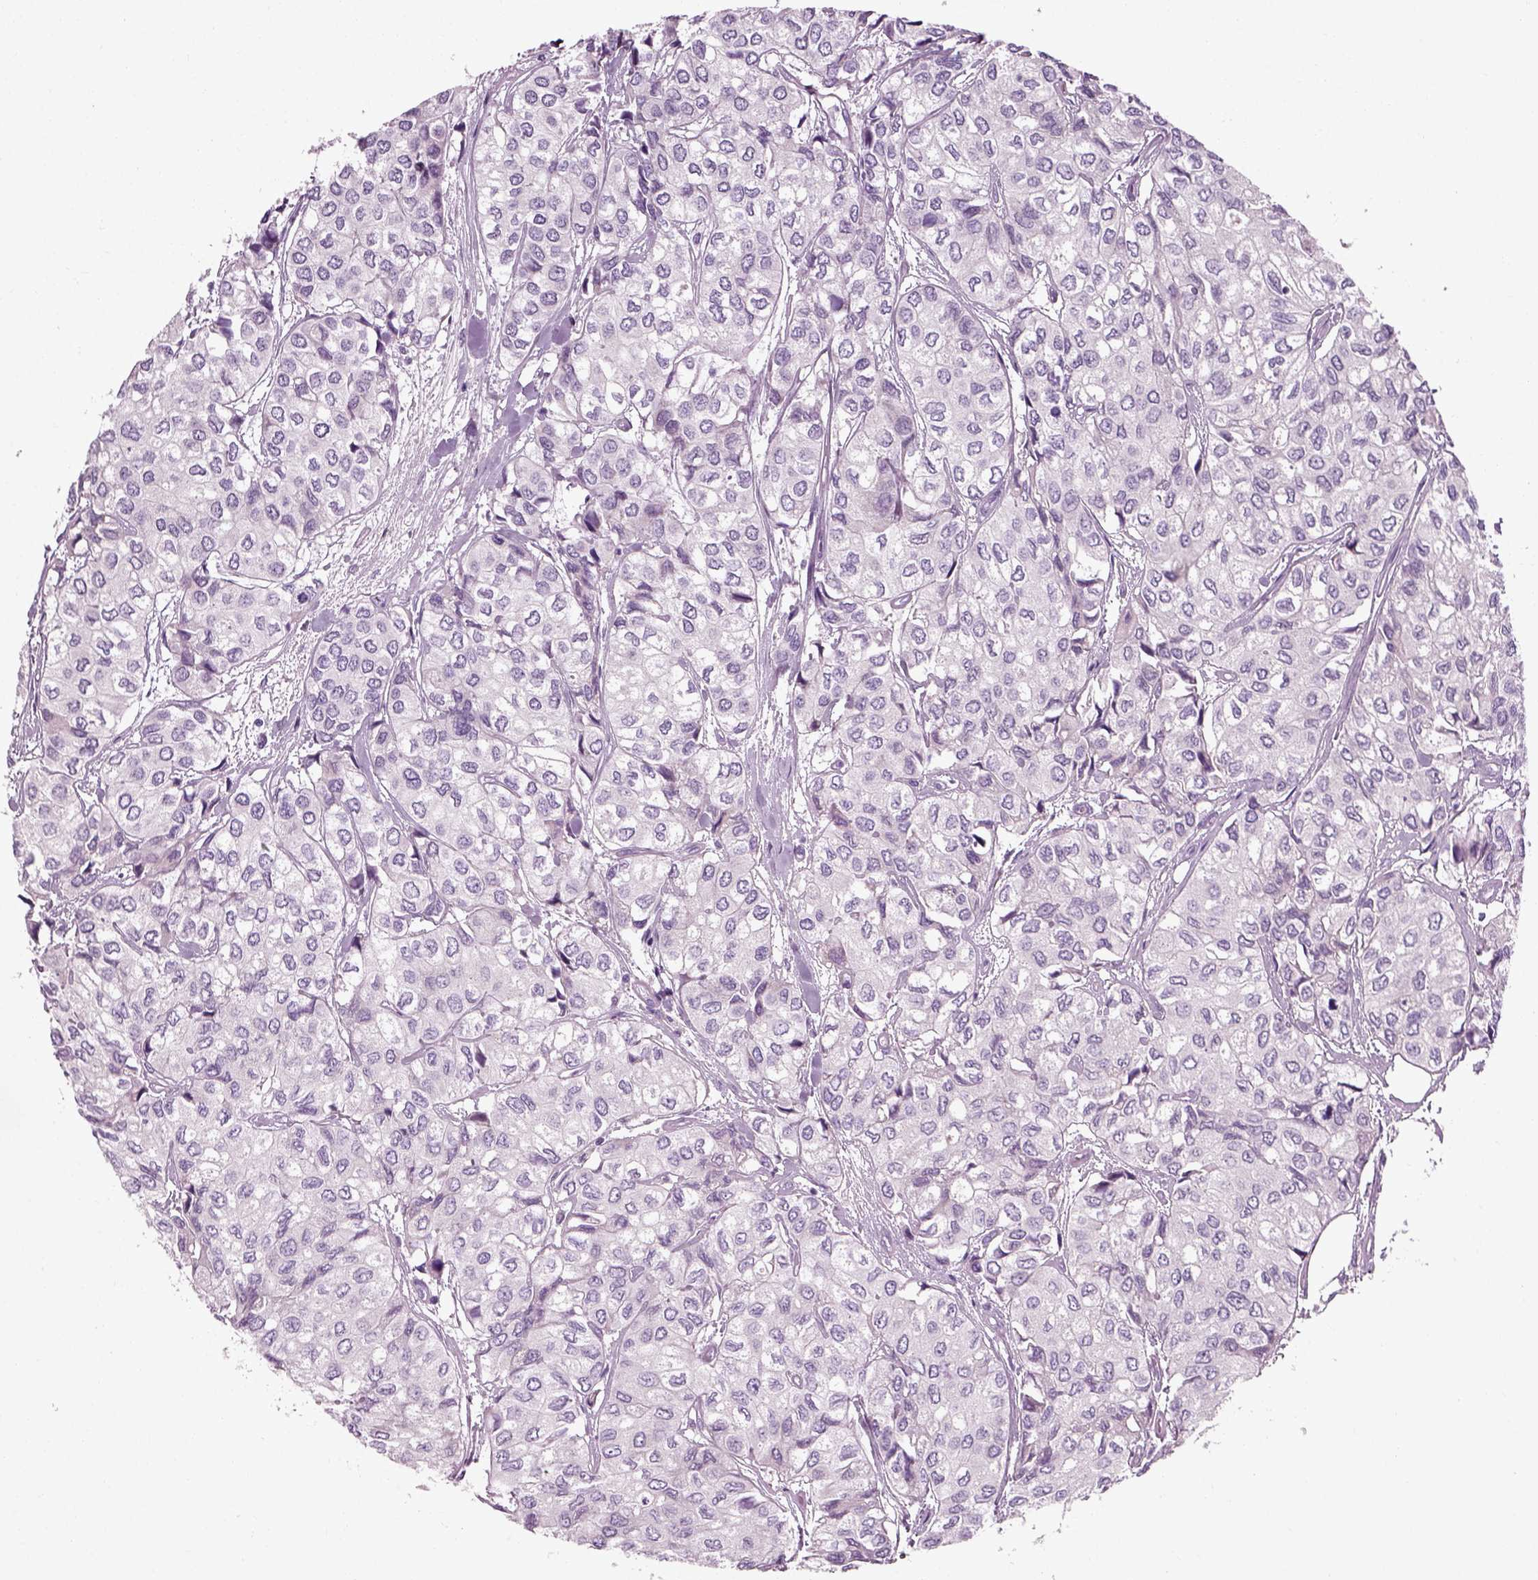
{"staining": {"intensity": "negative", "quantity": "none", "location": "none"}, "tissue": "urothelial cancer", "cell_type": "Tumor cells", "image_type": "cancer", "snomed": [{"axis": "morphology", "description": "Urothelial carcinoma, High grade"}, {"axis": "topography", "description": "Urinary bladder"}], "caption": "A high-resolution micrograph shows immunohistochemistry staining of urothelial carcinoma (high-grade), which displays no significant positivity in tumor cells. The staining was performed using DAB to visualize the protein expression in brown, while the nuclei were stained in blue with hematoxylin (Magnification: 20x).", "gene": "SCG5", "patient": {"sex": "male", "age": 73}}